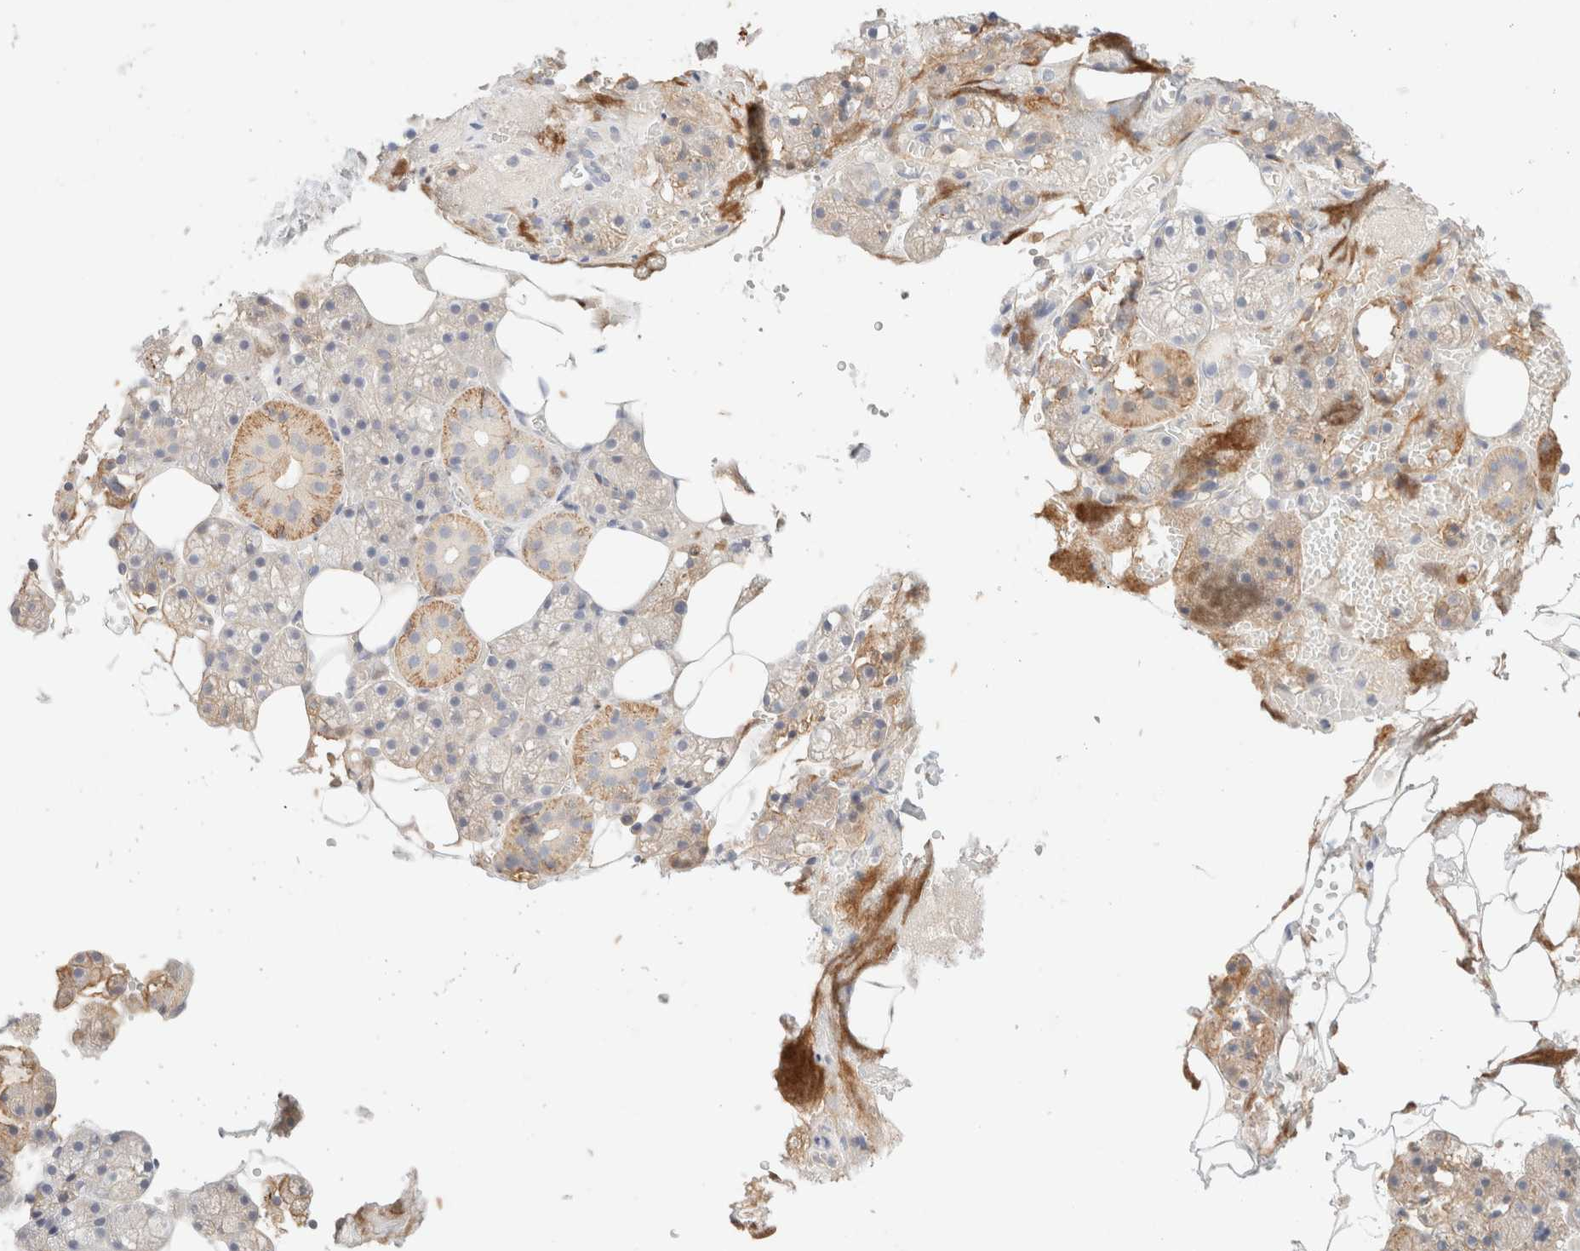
{"staining": {"intensity": "moderate", "quantity": "<25%", "location": "cytoplasmic/membranous"}, "tissue": "salivary gland", "cell_type": "Glandular cells", "image_type": "normal", "snomed": [{"axis": "morphology", "description": "Normal tissue, NOS"}, {"axis": "topography", "description": "Salivary gland"}], "caption": "The immunohistochemical stain highlights moderate cytoplasmic/membranous positivity in glandular cells of unremarkable salivary gland.", "gene": "SNTB1", "patient": {"sex": "male", "age": 62}}